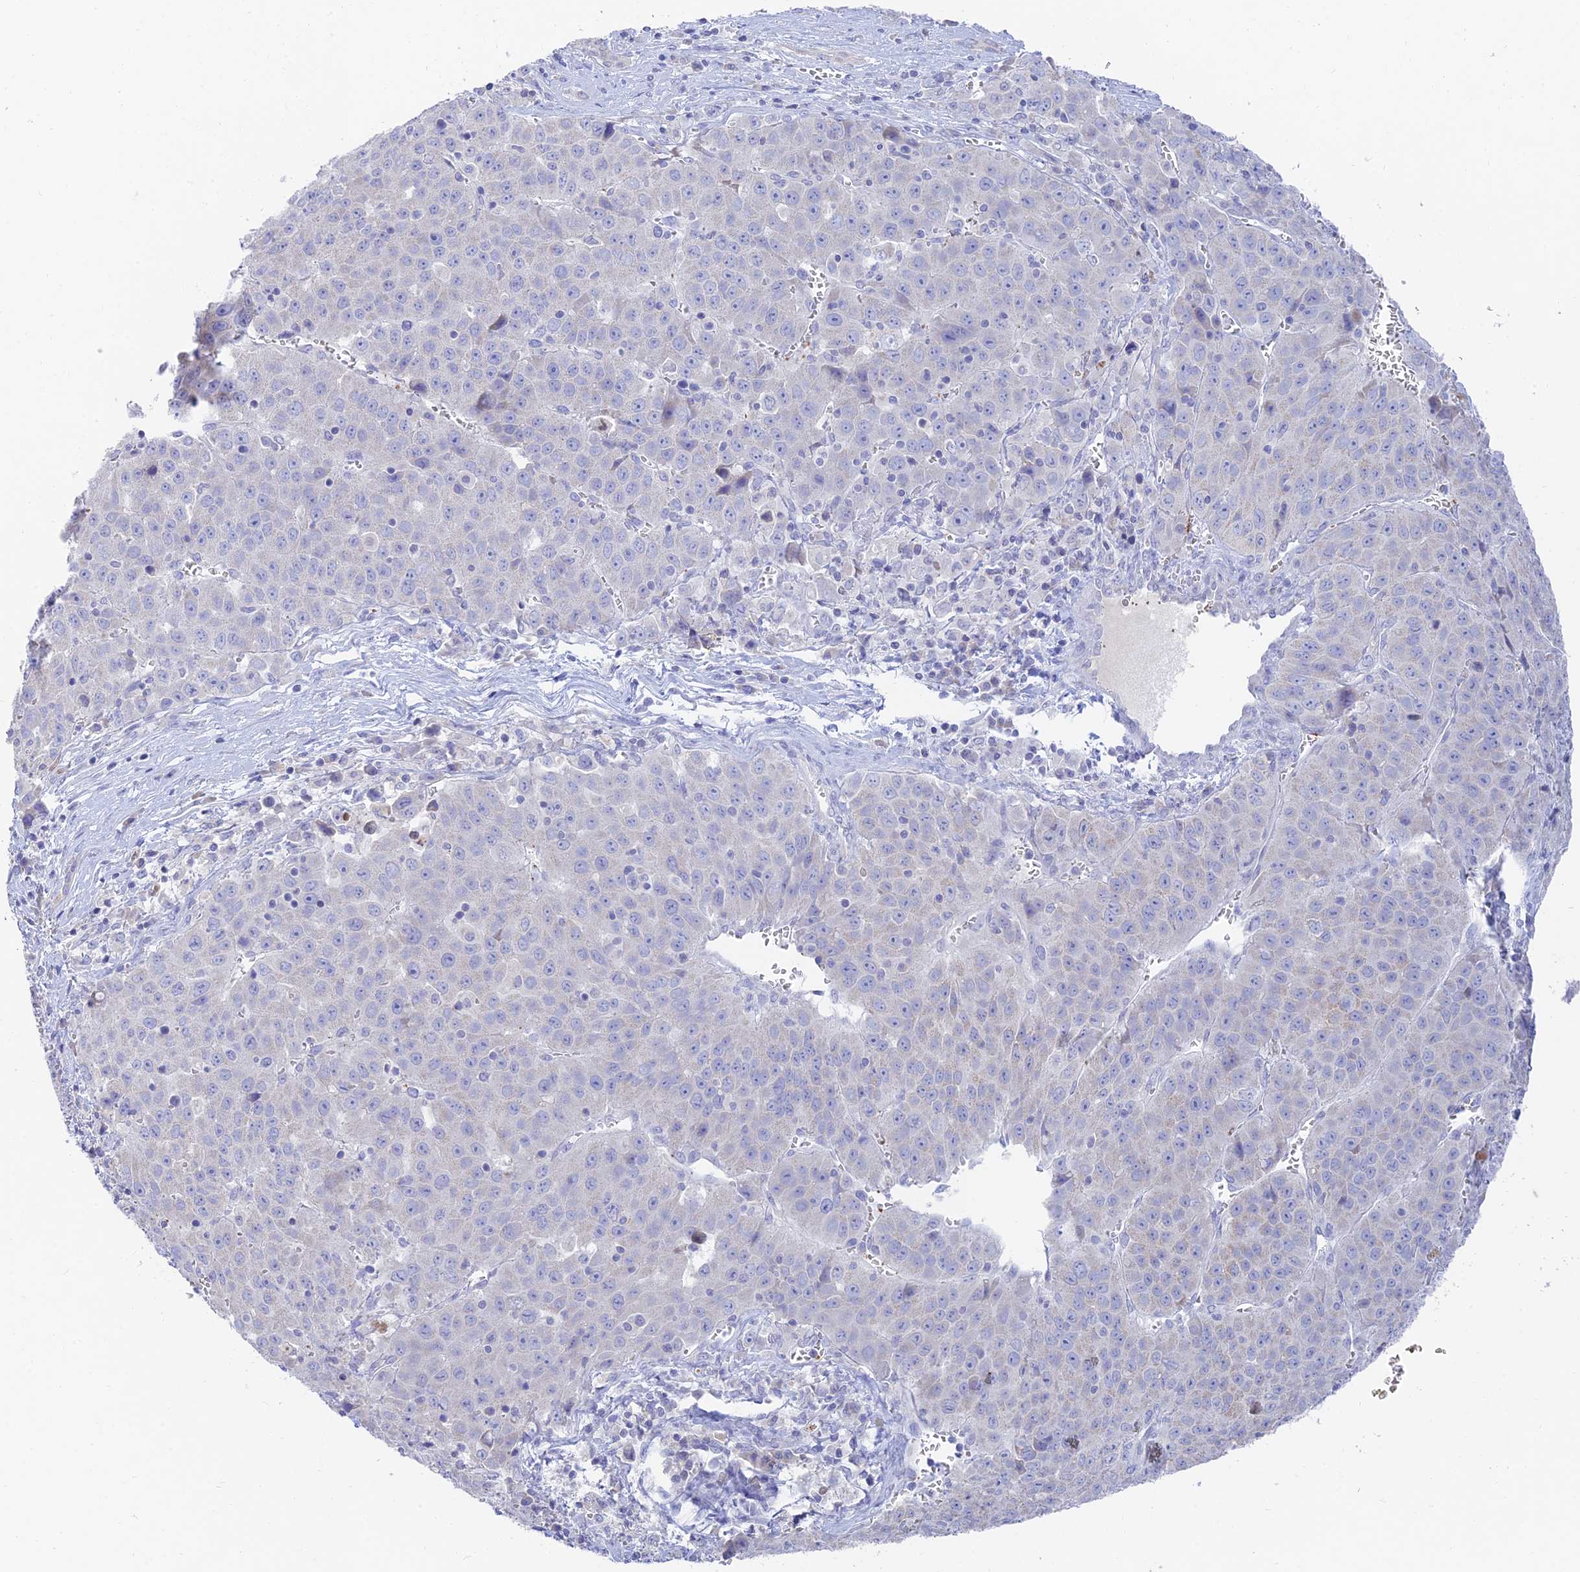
{"staining": {"intensity": "moderate", "quantity": "<25%", "location": "cytoplasmic/membranous"}, "tissue": "liver cancer", "cell_type": "Tumor cells", "image_type": "cancer", "snomed": [{"axis": "morphology", "description": "Carcinoma, Hepatocellular, NOS"}, {"axis": "topography", "description": "Liver"}], "caption": "High-power microscopy captured an immunohistochemistry (IHC) image of liver hepatocellular carcinoma, revealing moderate cytoplasmic/membranous expression in approximately <25% of tumor cells.", "gene": "TMEM40", "patient": {"sex": "female", "age": 53}}